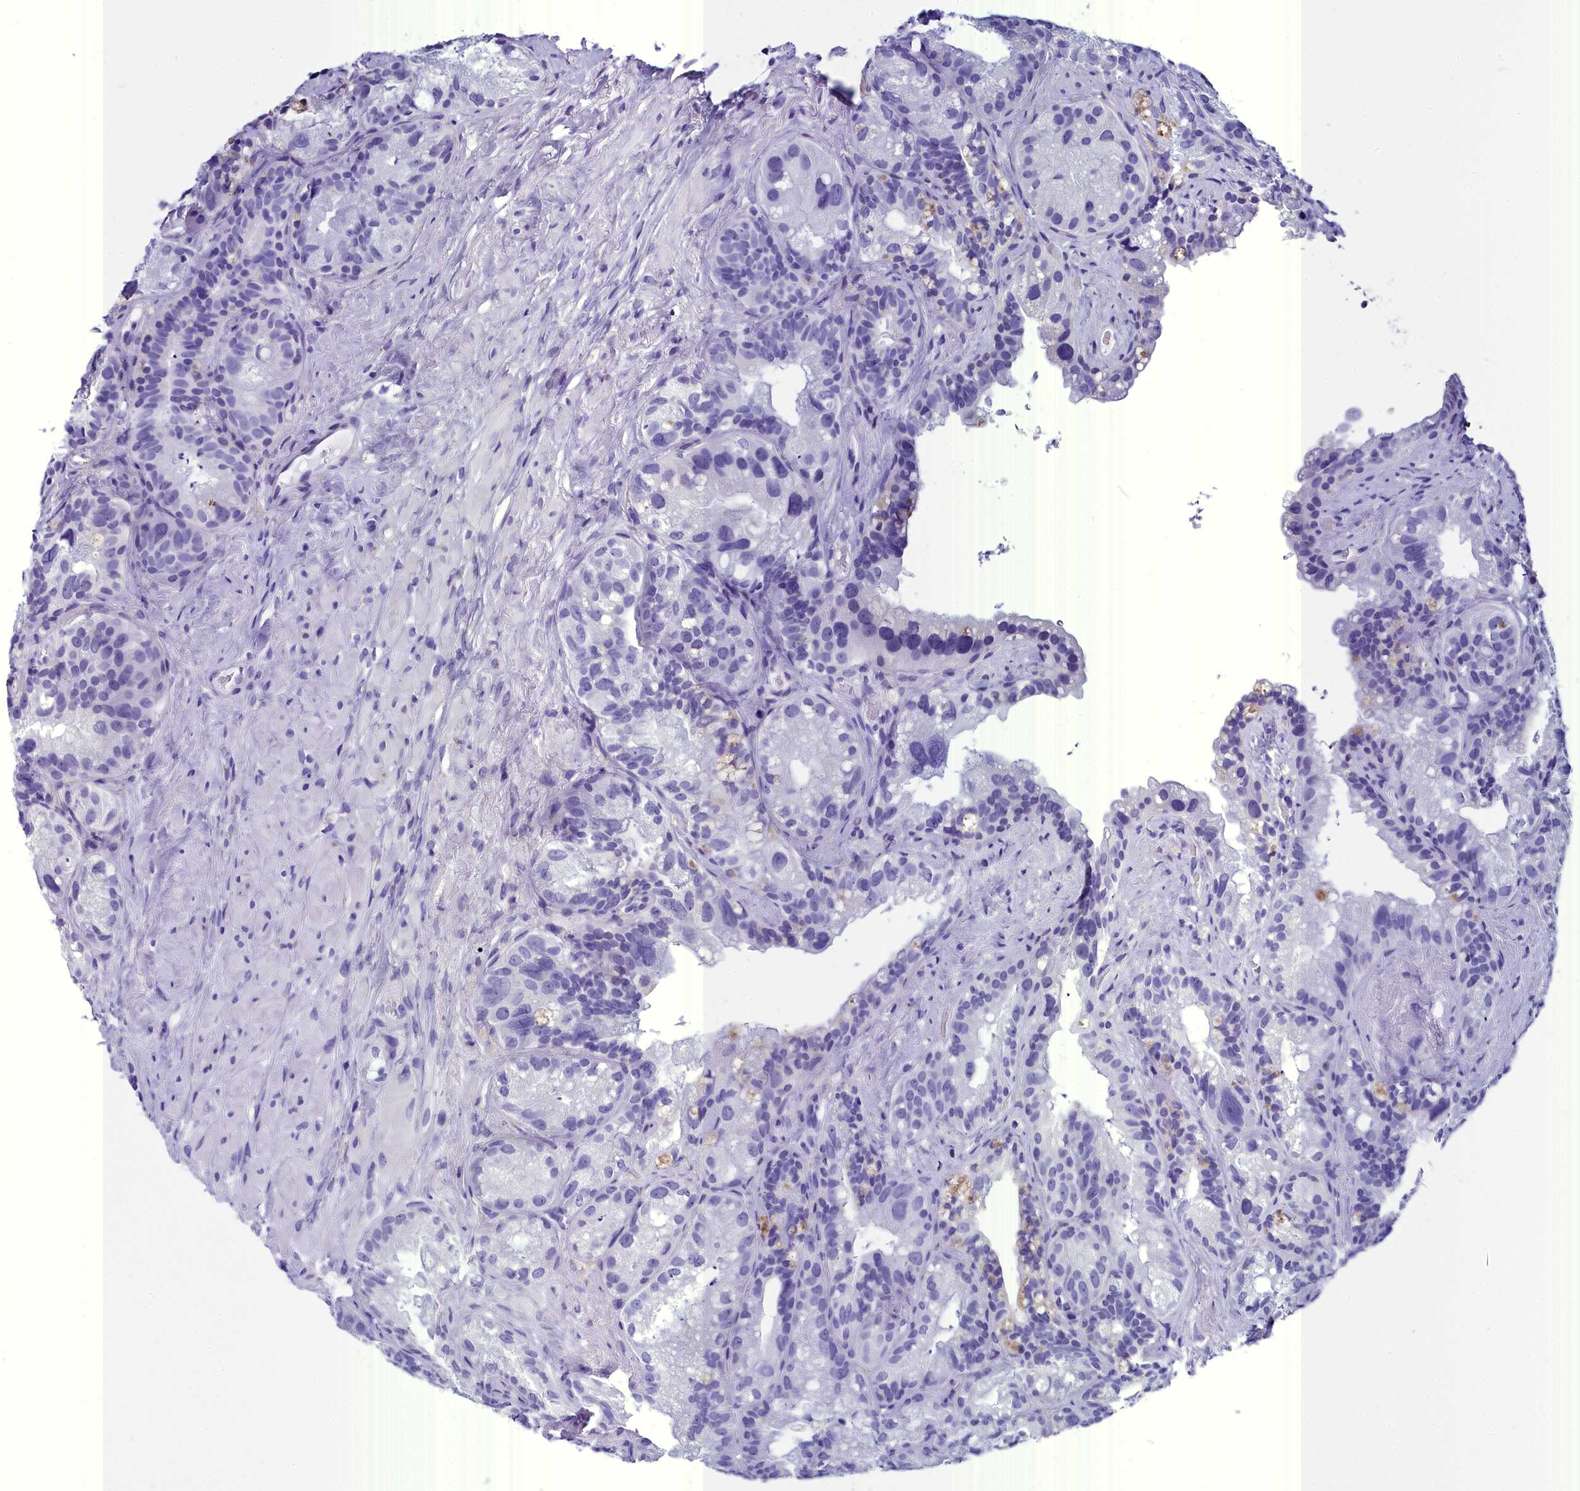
{"staining": {"intensity": "negative", "quantity": "none", "location": "none"}, "tissue": "prostate cancer", "cell_type": "Tumor cells", "image_type": "cancer", "snomed": [{"axis": "morphology", "description": "Normal tissue, NOS"}, {"axis": "morphology", "description": "Adenocarcinoma, Low grade"}, {"axis": "topography", "description": "Prostate"}], "caption": "Immunohistochemical staining of human prostate adenocarcinoma (low-grade) demonstrates no significant positivity in tumor cells.", "gene": "AP3B2", "patient": {"sex": "male", "age": 72}}